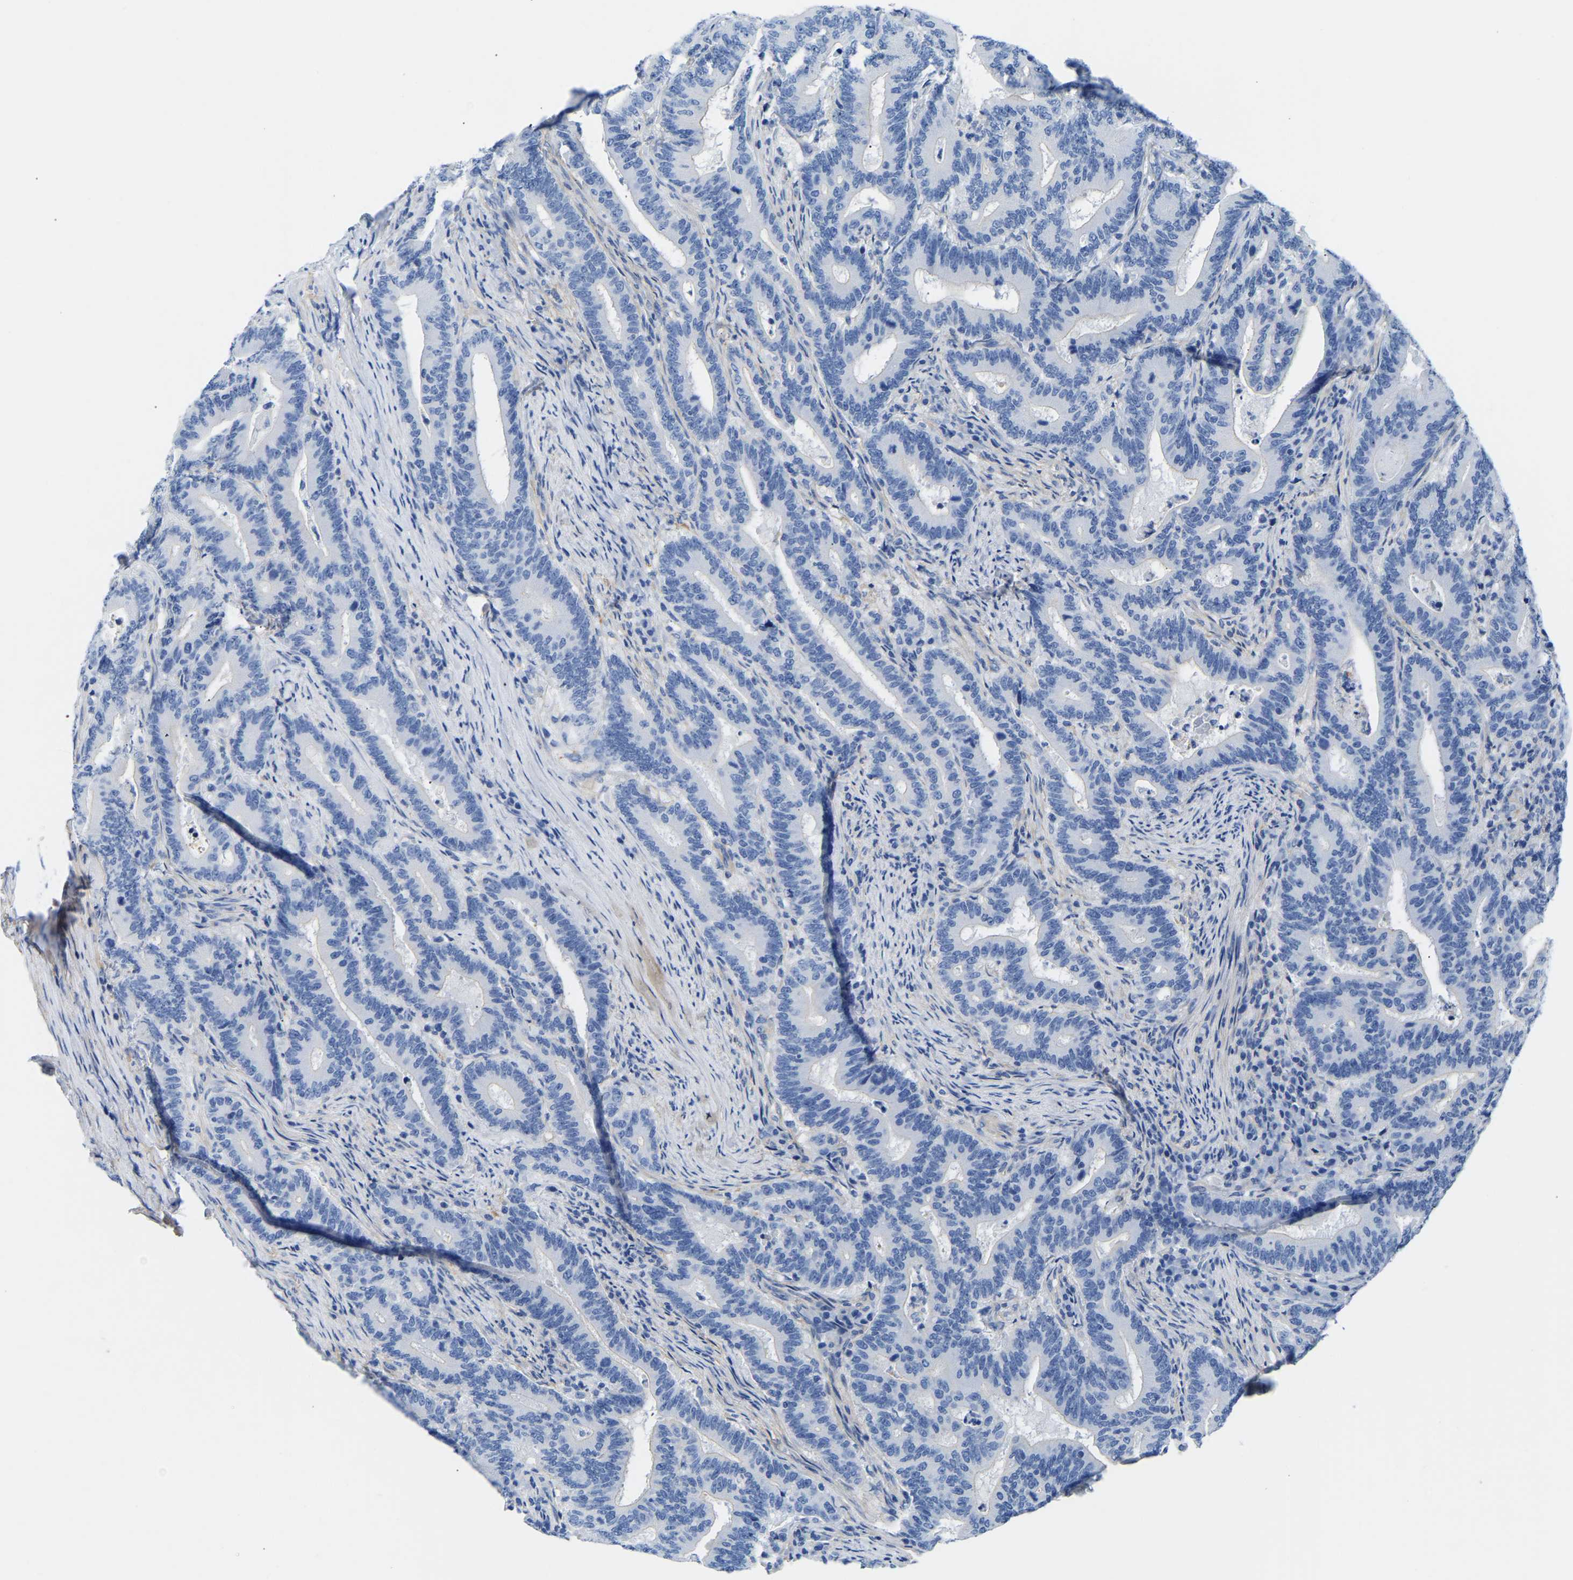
{"staining": {"intensity": "negative", "quantity": "none", "location": "none"}, "tissue": "colorectal cancer", "cell_type": "Tumor cells", "image_type": "cancer", "snomed": [{"axis": "morphology", "description": "Adenocarcinoma, NOS"}, {"axis": "topography", "description": "Colon"}], "caption": "A high-resolution histopathology image shows immunohistochemistry staining of adenocarcinoma (colorectal), which displays no significant staining in tumor cells.", "gene": "UPK3A", "patient": {"sex": "female", "age": 66}}